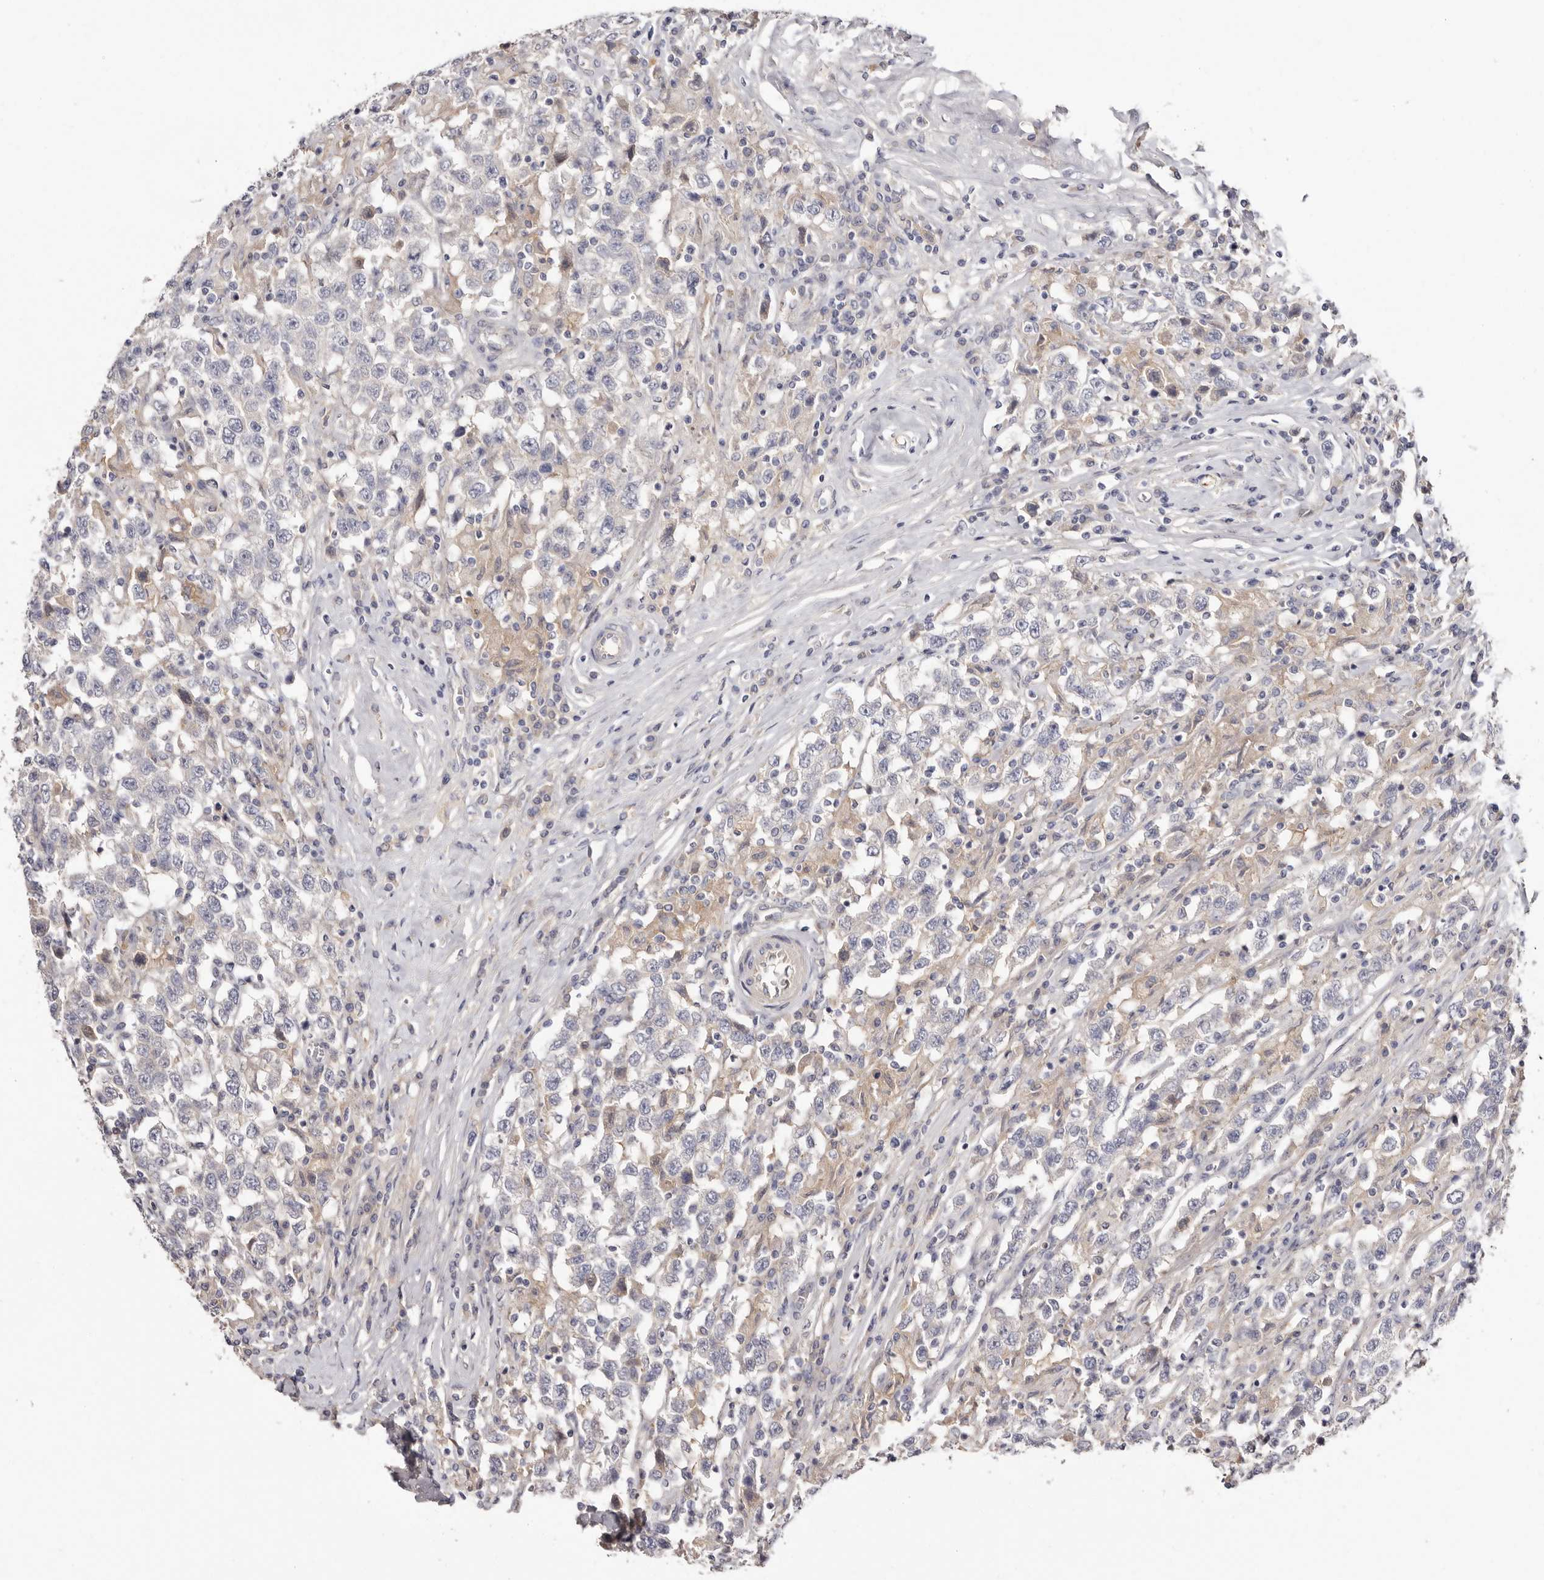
{"staining": {"intensity": "negative", "quantity": "none", "location": "none"}, "tissue": "testis cancer", "cell_type": "Tumor cells", "image_type": "cancer", "snomed": [{"axis": "morphology", "description": "Seminoma, NOS"}, {"axis": "topography", "description": "Testis"}], "caption": "Histopathology image shows no protein staining in tumor cells of testis cancer tissue.", "gene": "STK16", "patient": {"sex": "male", "age": 41}}